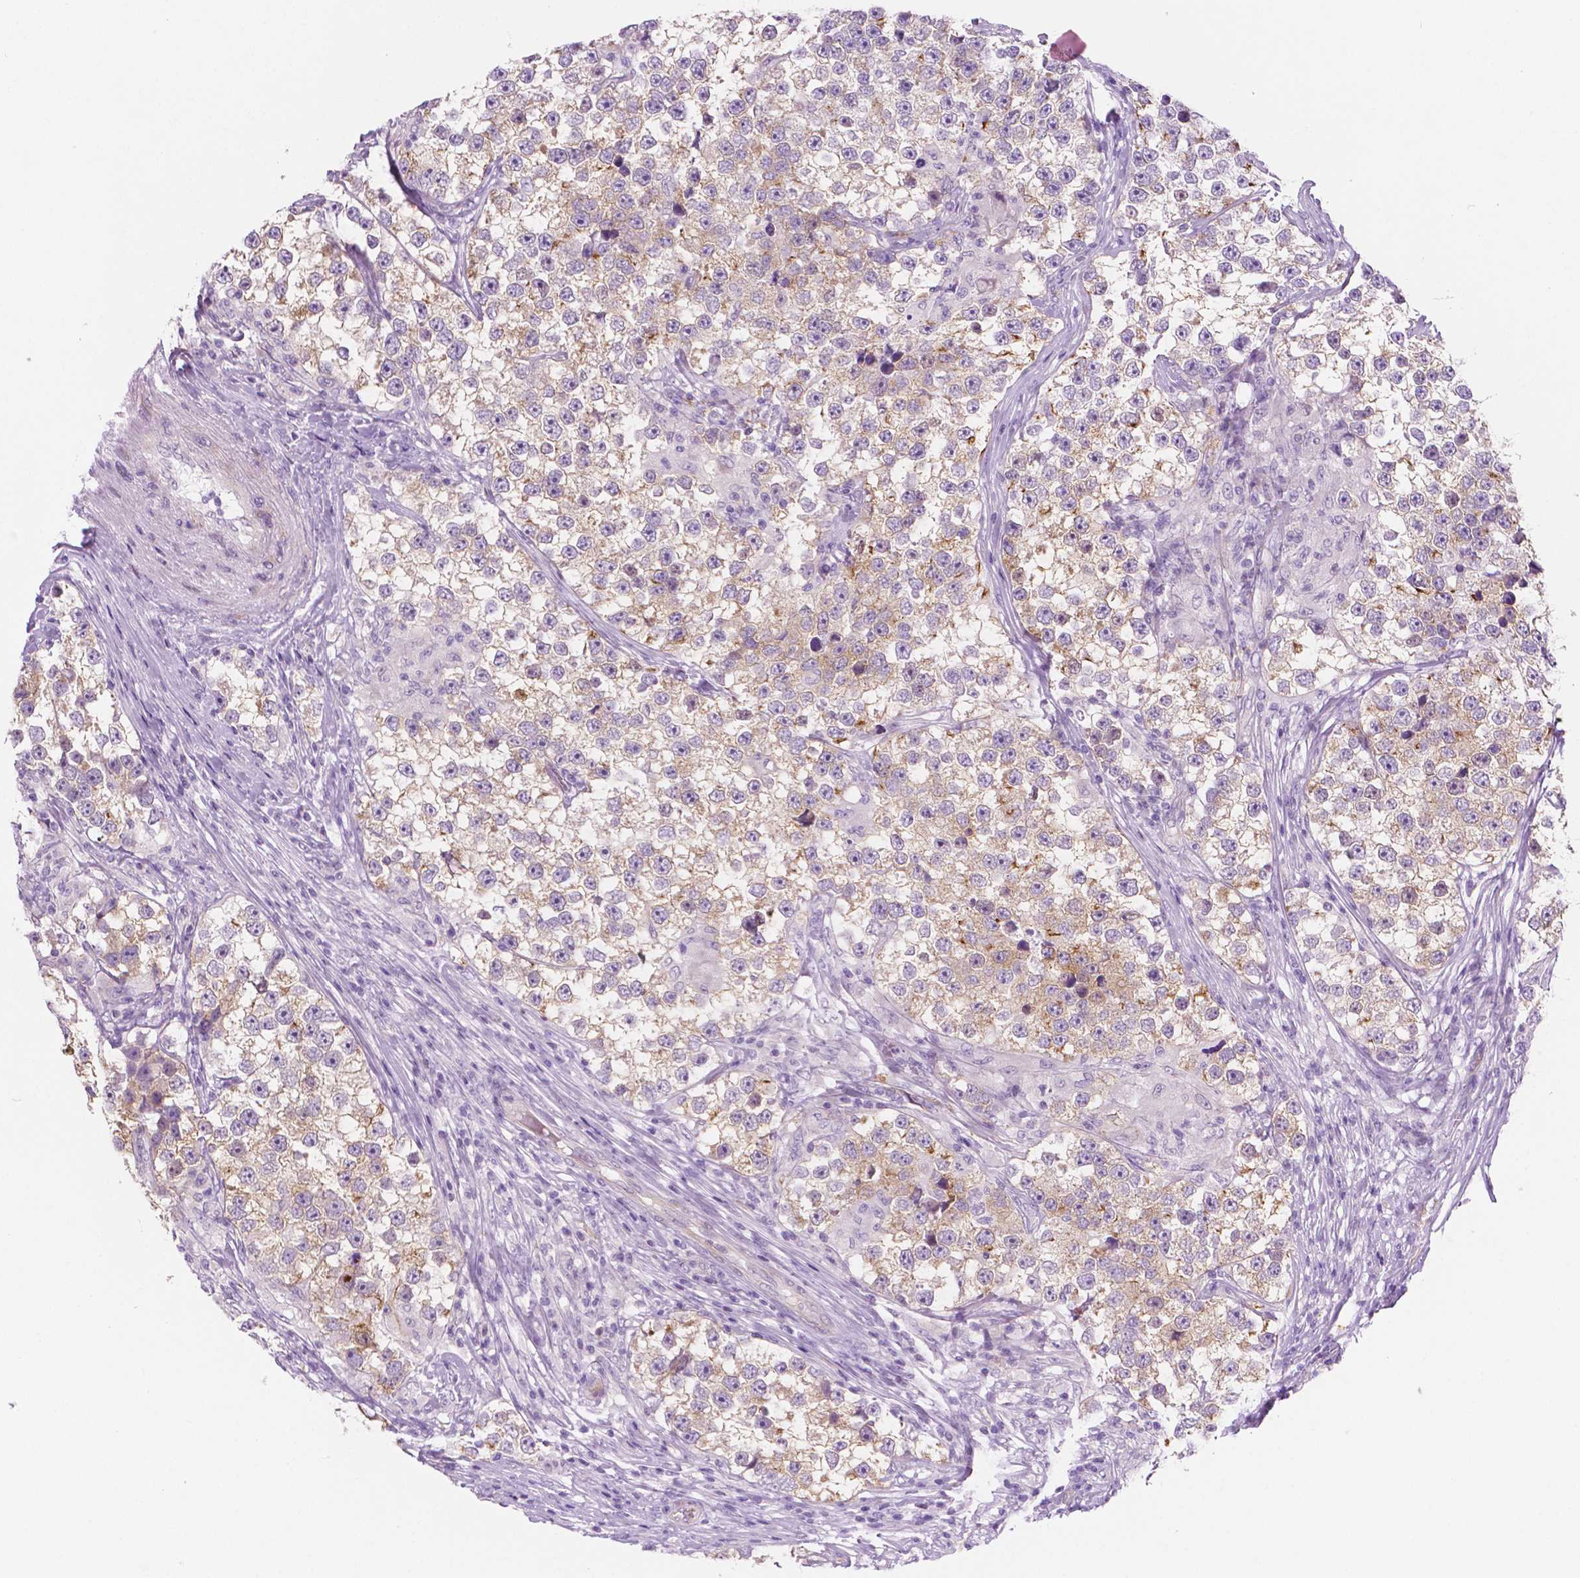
{"staining": {"intensity": "weak", "quantity": ">75%", "location": "cytoplasmic/membranous"}, "tissue": "testis cancer", "cell_type": "Tumor cells", "image_type": "cancer", "snomed": [{"axis": "morphology", "description": "Seminoma, NOS"}, {"axis": "topography", "description": "Testis"}], "caption": "The micrograph reveals immunohistochemical staining of testis cancer. There is weak cytoplasmic/membranous expression is seen in approximately >75% of tumor cells.", "gene": "EPPK1", "patient": {"sex": "male", "age": 46}}